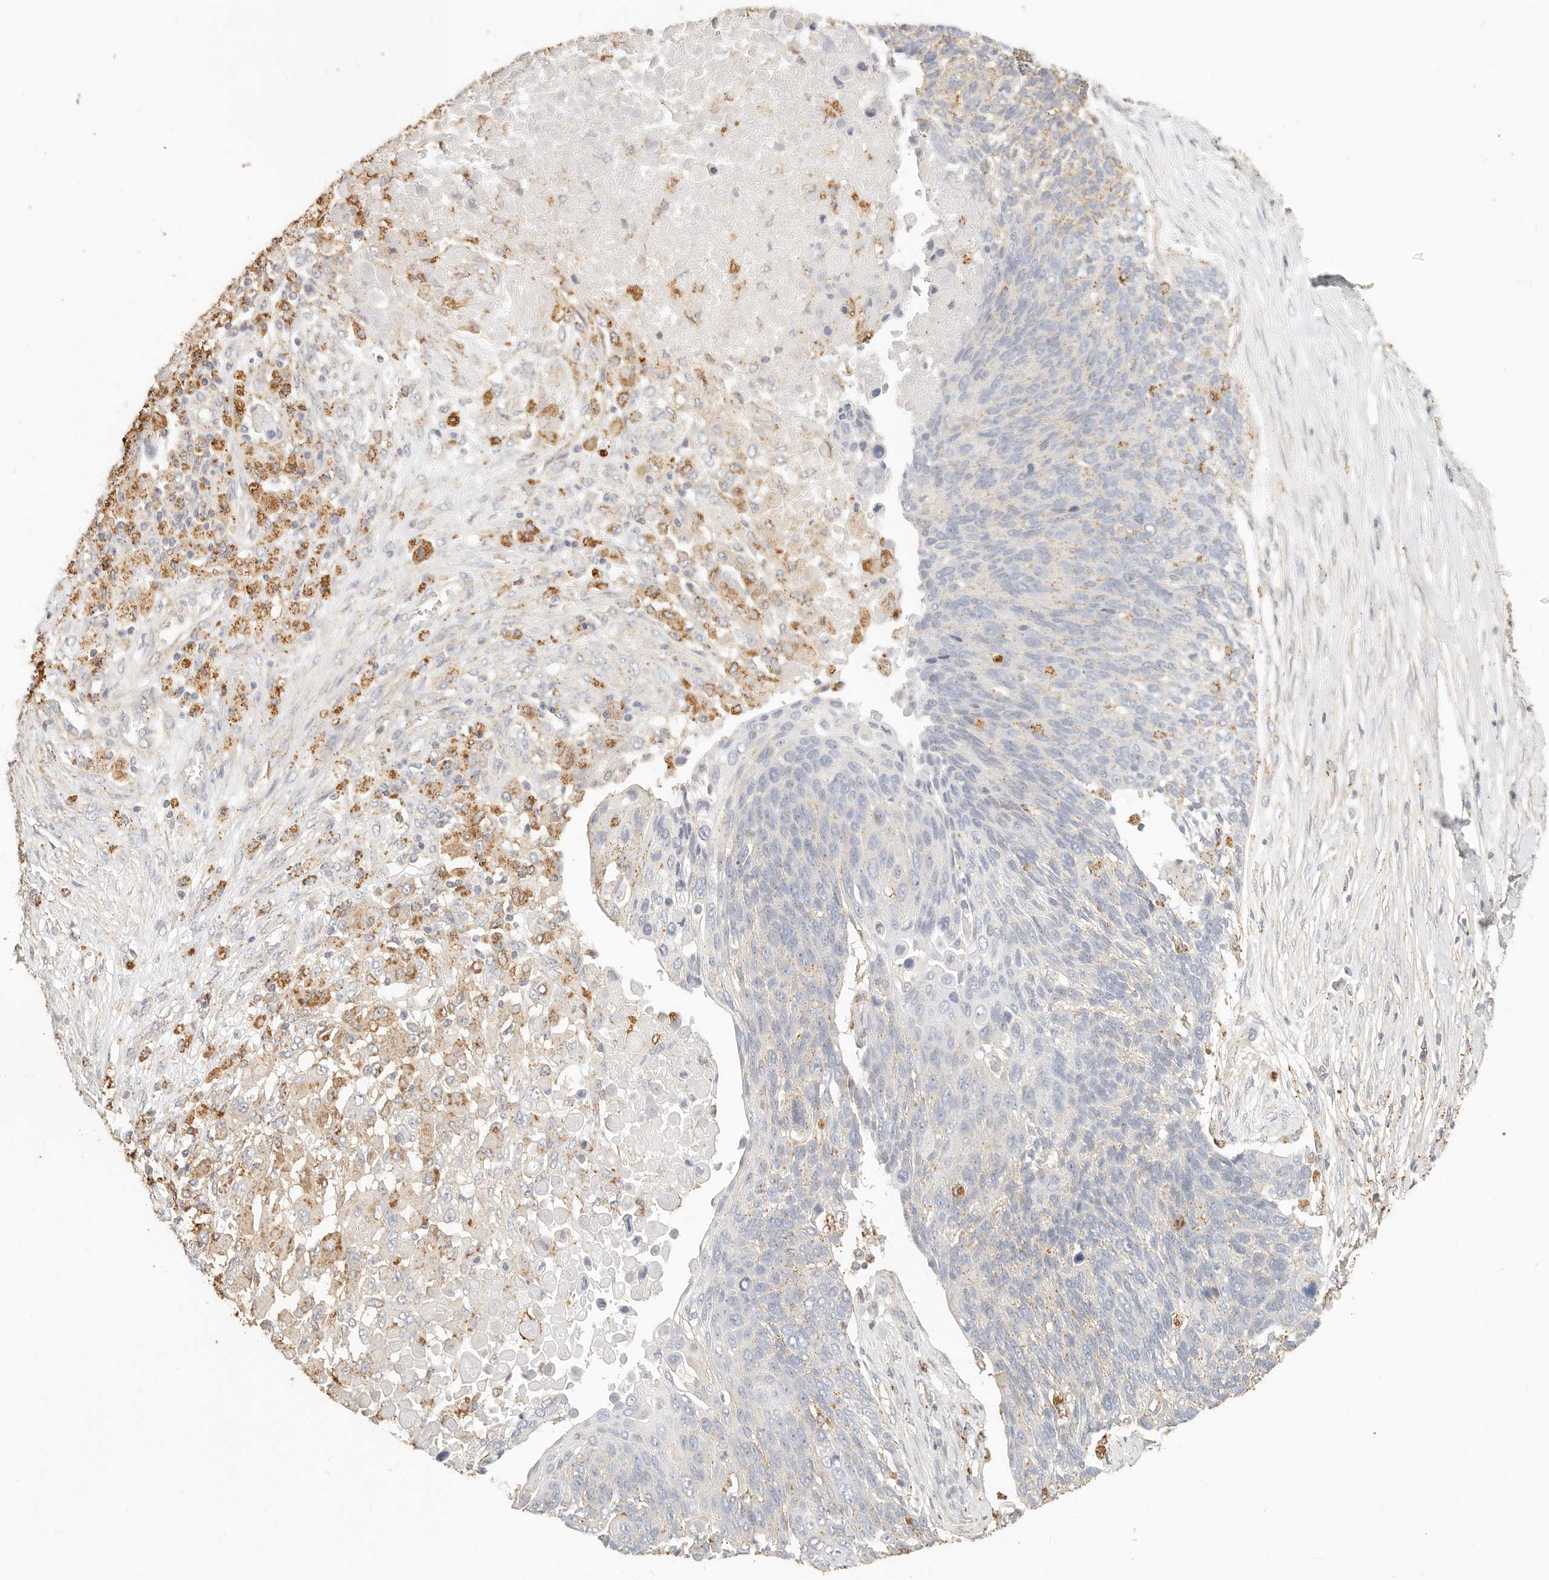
{"staining": {"intensity": "weak", "quantity": "25%-75%", "location": "cytoplasmic/membranous"}, "tissue": "lung cancer", "cell_type": "Tumor cells", "image_type": "cancer", "snomed": [{"axis": "morphology", "description": "Squamous cell carcinoma, NOS"}, {"axis": "topography", "description": "Lung"}], "caption": "Protein positivity by immunohistochemistry (IHC) shows weak cytoplasmic/membranous expression in about 25%-75% of tumor cells in lung cancer (squamous cell carcinoma).", "gene": "CNMD", "patient": {"sex": "male", "age": 66}}